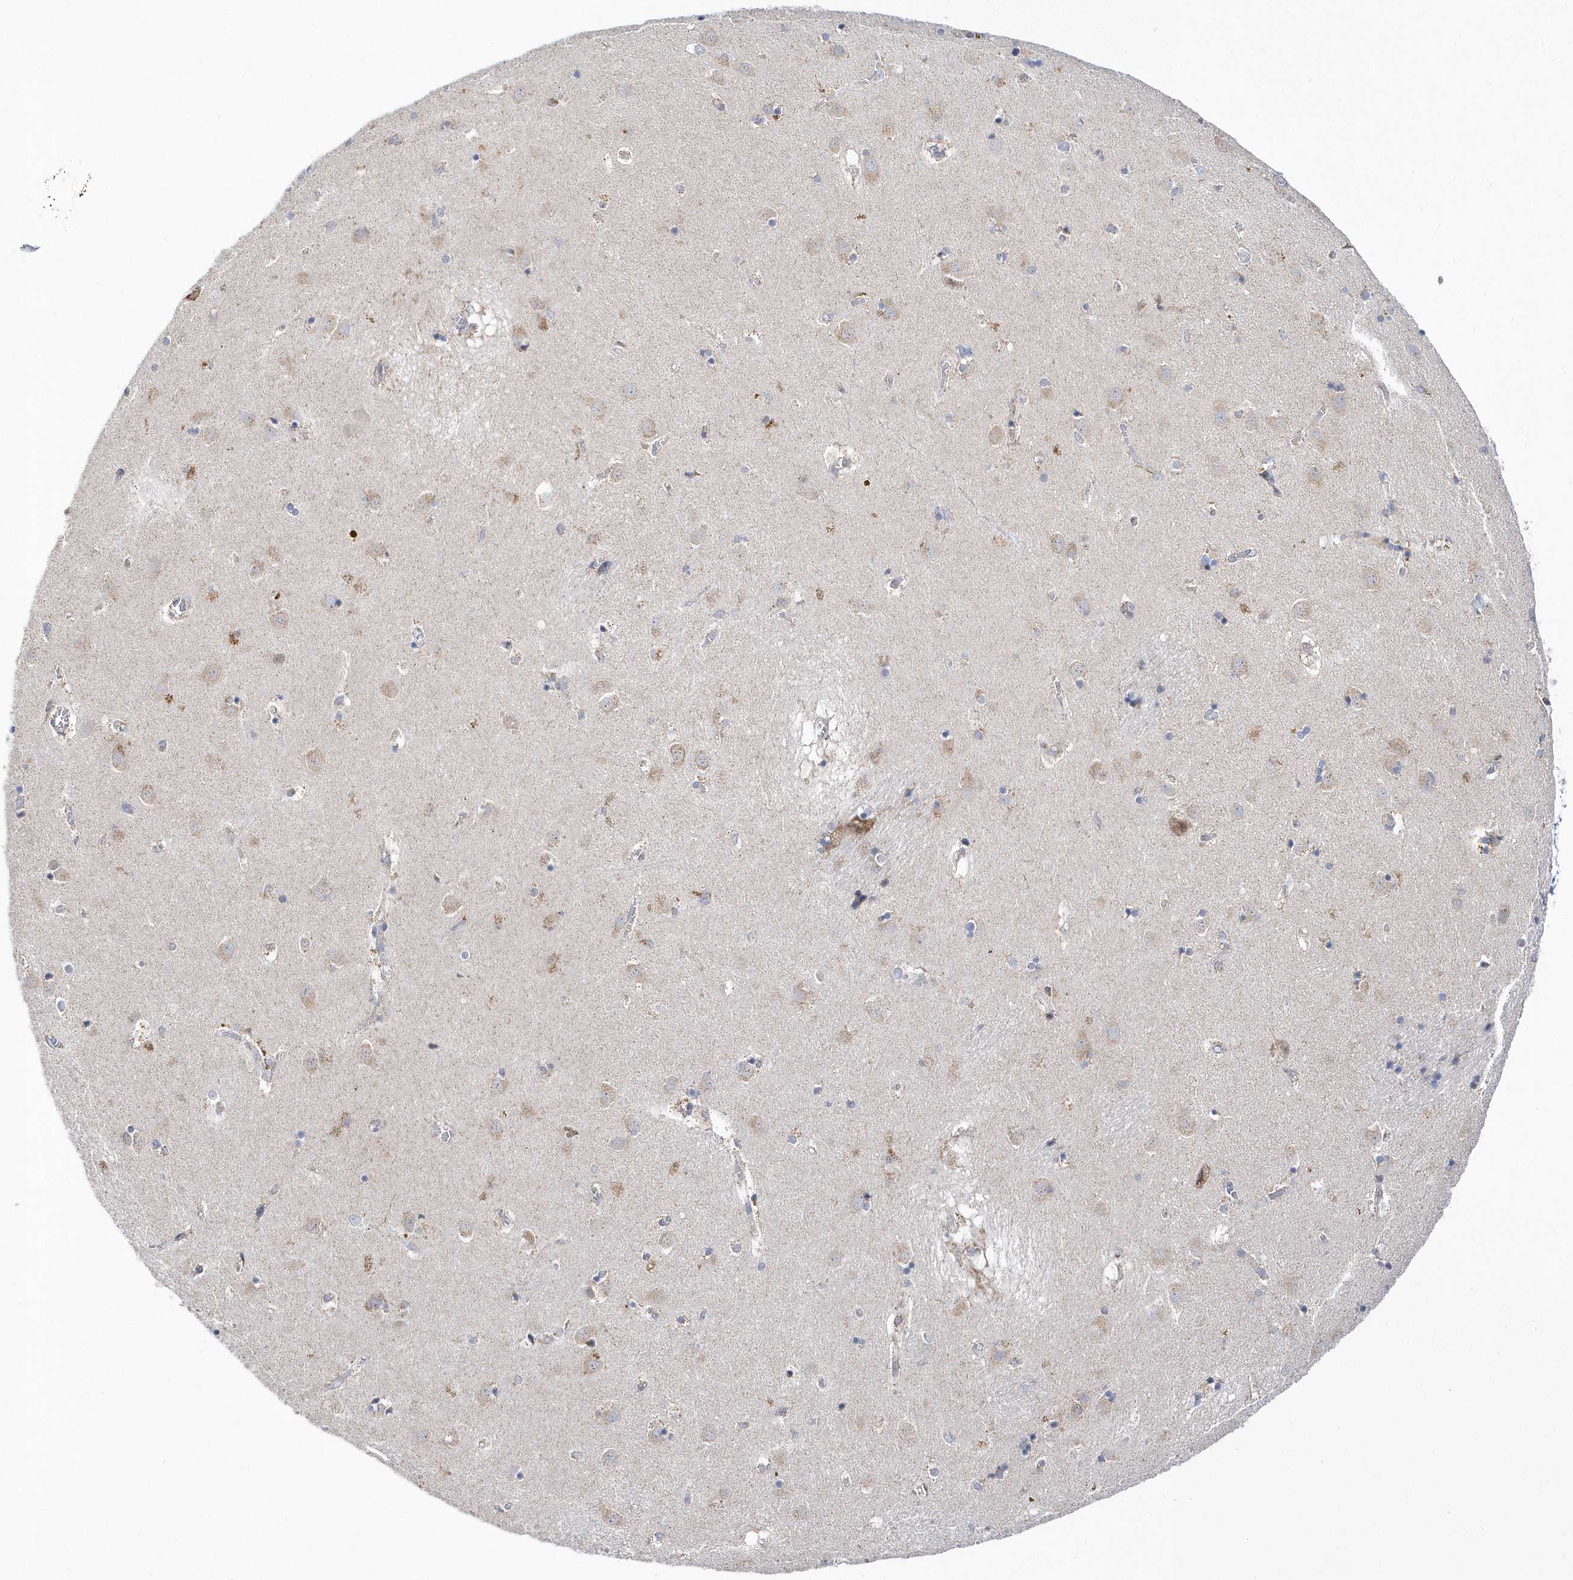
{"staining": {"intensity": "weak", "quantity": "<25%", "location": "cytoplasmic/membranous"}, "tissue": "caudate", "cell_type": "Glial cells", "image_type": "normal", "snomed": [{"axis": "morphology", "description": "Normal tissue, NOS"}, {"axis": "topography", "description": "Lateral ventricle wall"}], "caption": "The image exhibits no significant expression in glial cells of caudate. (DAB immunohistochemistry visualized using brightfield microscopy, high magnification).", "gene": "SPATA5", "patient": {"sex": "male", "age": 70}}